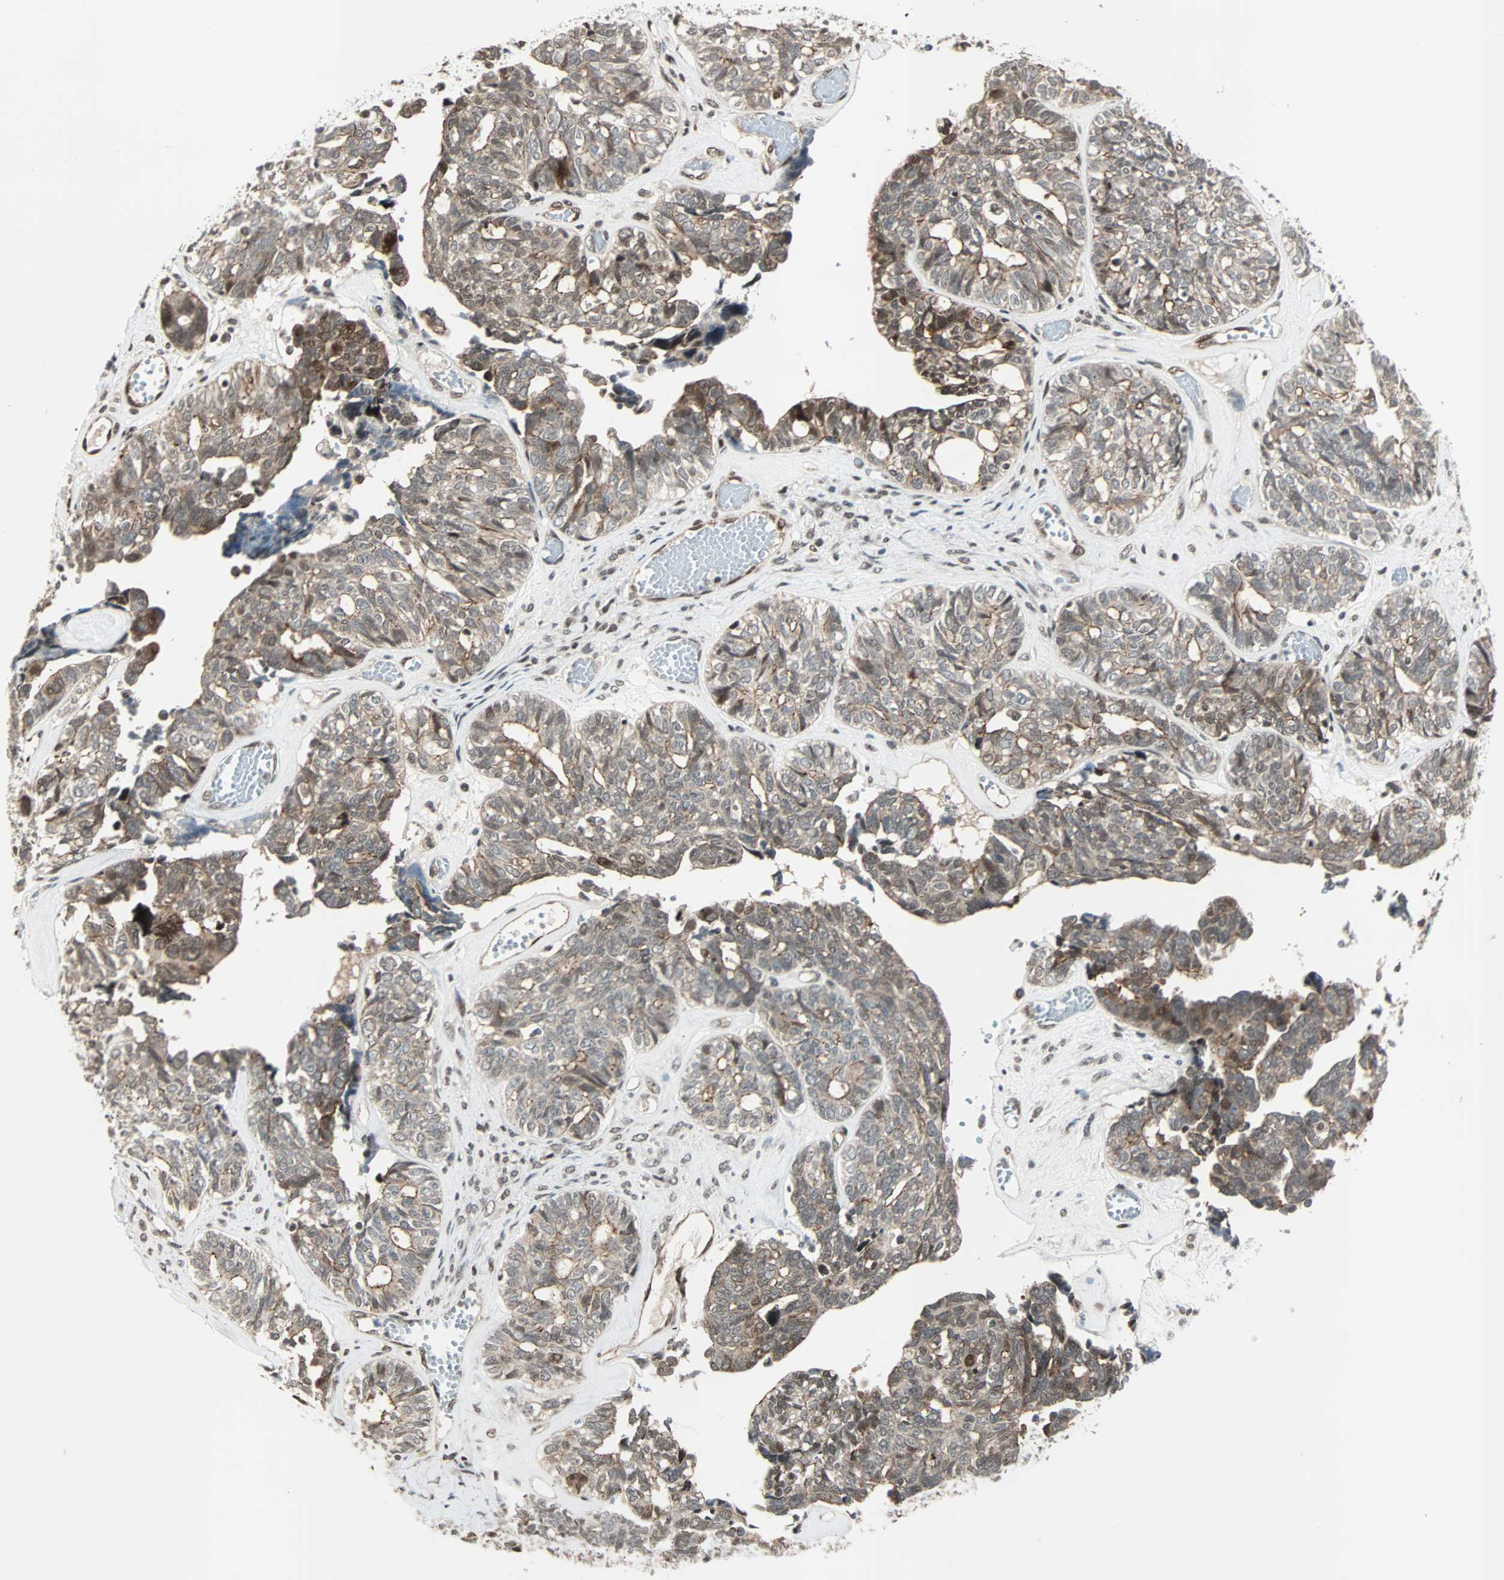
{"staining": {"intensity": "moderate", "quantity": "25%-75%", "location": "cytoplasmic/membranous,nuclear"}, "tissue": "ovarian cancer", "cell_type": "Tumor cells", "image_type": "cancer", "snomed": [{"axis": "morphology", "description": "Cystadenocarcinoma, serous, NOS"}, {"axis": "topography", "description": "Ovary"}], "caption": "Brown immunohistochemical staining in ovarian serous cystadenocarcinoma shows moderate cytoplasmic/membranous and nuclear positivity in approximately 25%-75% of tumor cells.", "gene": "CBX4", "patient": {"sex": "female", "age": 79}}